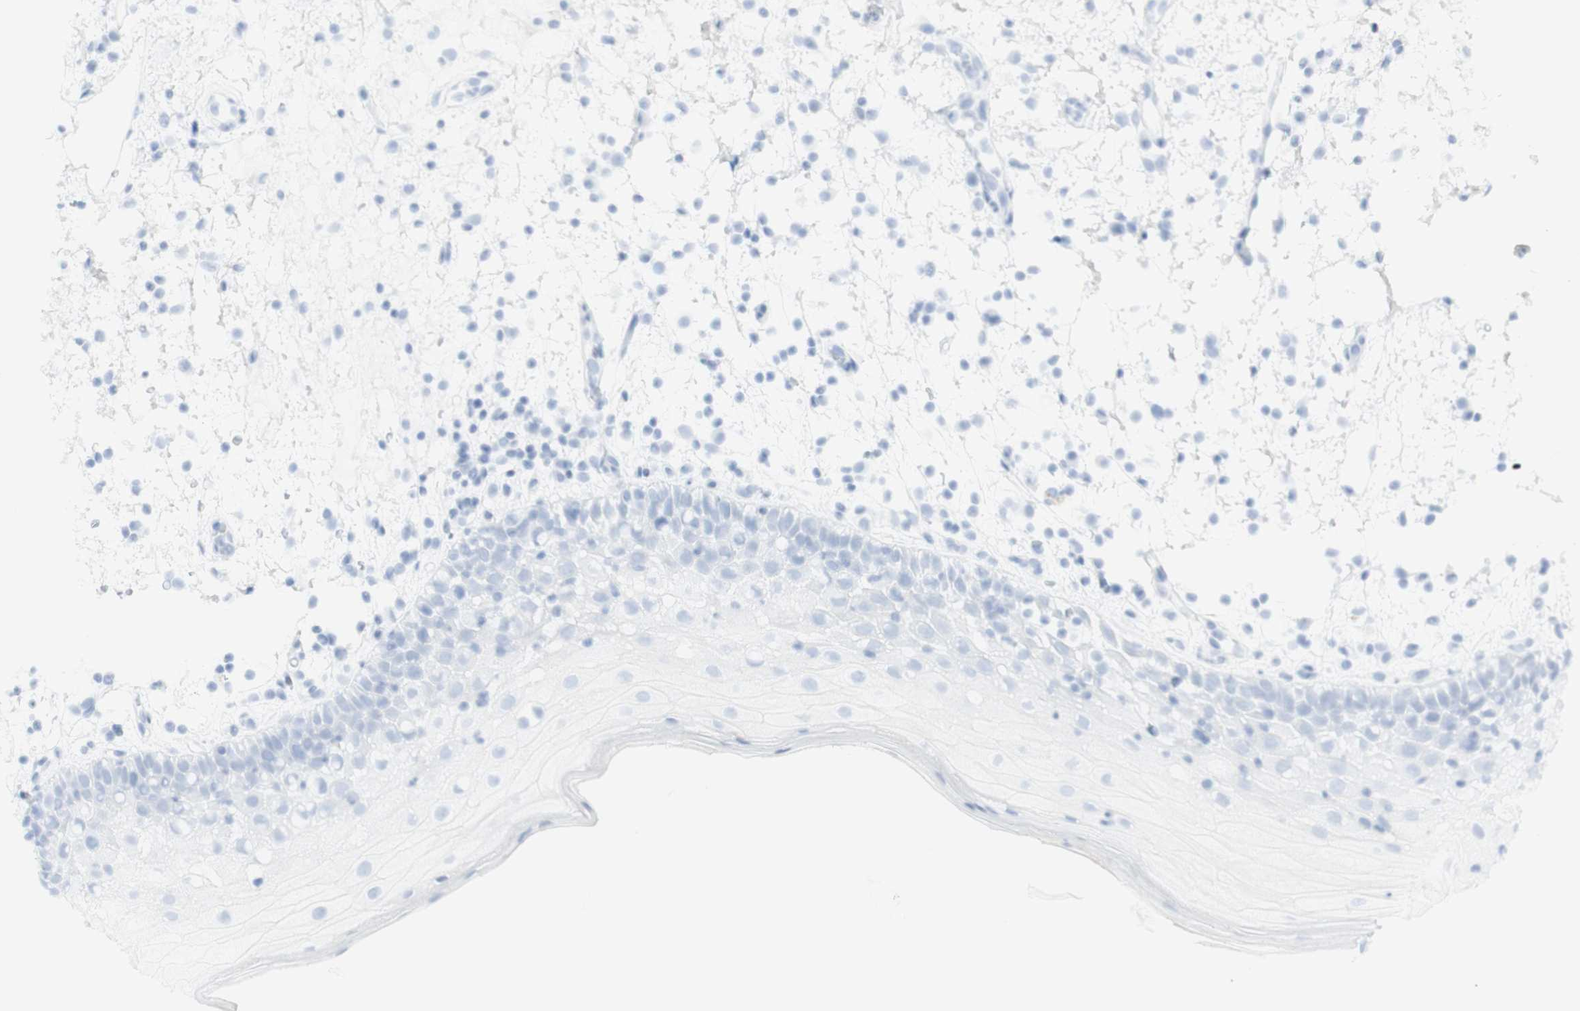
{"staining": {"intensity": "negative", "quantity": "none", "location": "none"}, "tissue": "oral mucosa", "cell_type": "Squamous epithelial cells", "image_type": "normal", "snomed": [{"axis": "morphology", "description": "Normal tissue, NOS"}, {"axis": "morphology", "description": "Squamous cell carcinoma, NOS"}, {"axis": "topography", "description": "Skeletal muscle"}, {"axis": "topography", "description": "Oral tissue"}], "caption": "DAB (3,3'-diaminobenzidine) immunohistochemical staining of benign human oral mucosa displays no significant expression in squamous epithelial cells. The staining was performed using DAB to visualize the protein expression in brown, while the nuclei were stained in blue with hematoxylin (Magnification: 20x).", "gene": "MDK", "patient": {"sex": "male", "age": 71}}